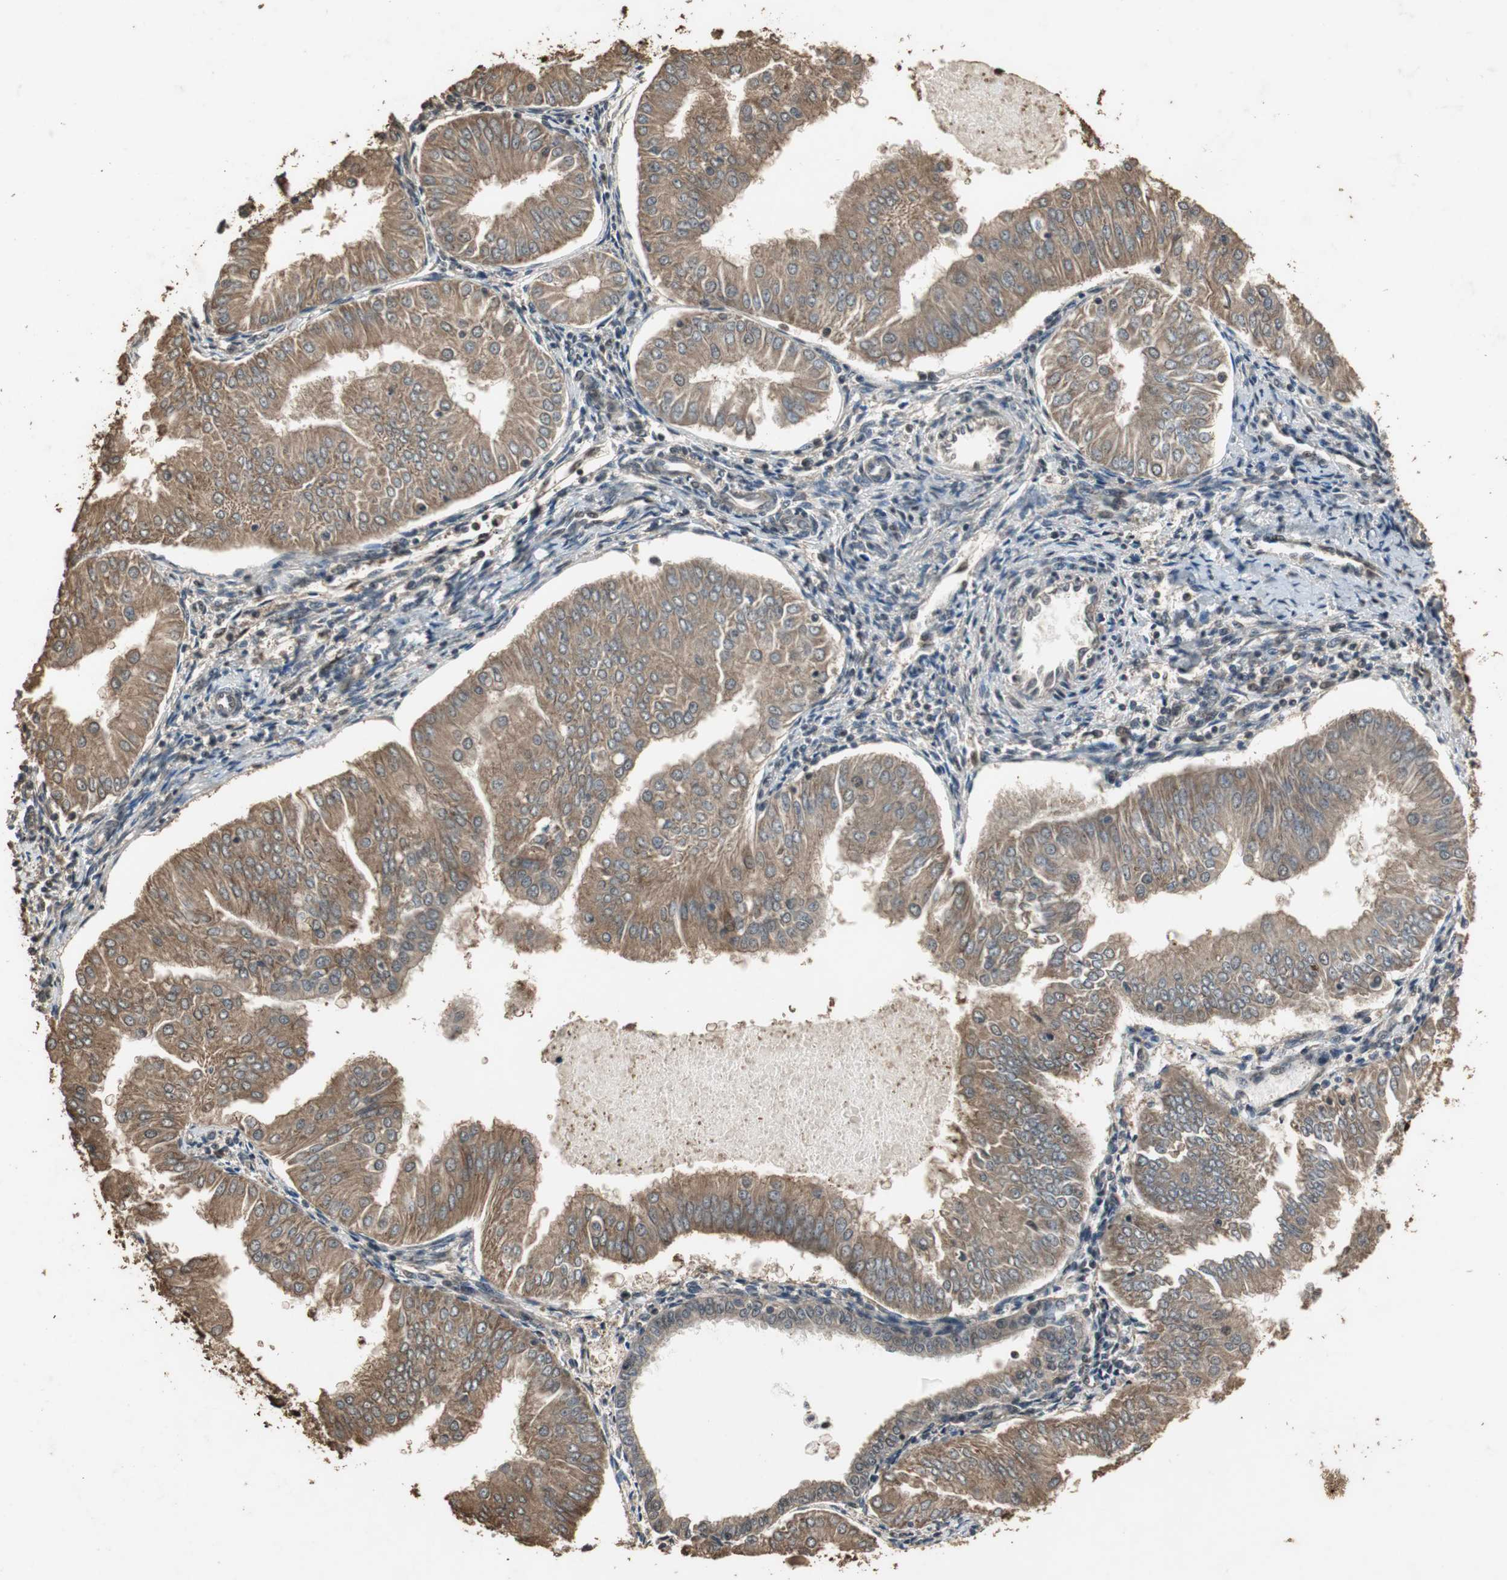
{"staining": {"intensity": "moderate", "quantity": ">75%", "location": "cytoplasmic/membranous"}, "tissue": "endometrial cancer", "cell_type": "Tumor cells", "image_type": "cancer", "snomed": [{"axis": "morphology", "description": "Adenocarcinoma, NOS"}, {"axis": "topography", "description": "Endometrium"}], "caption": "Protein expression analysis of endometrial cancer displays moderate cytoplasmic/membranous staining in about >75% of tumor cells.", "gene": "ZNF18", "patient": {"sex": "female", "age": 53}}